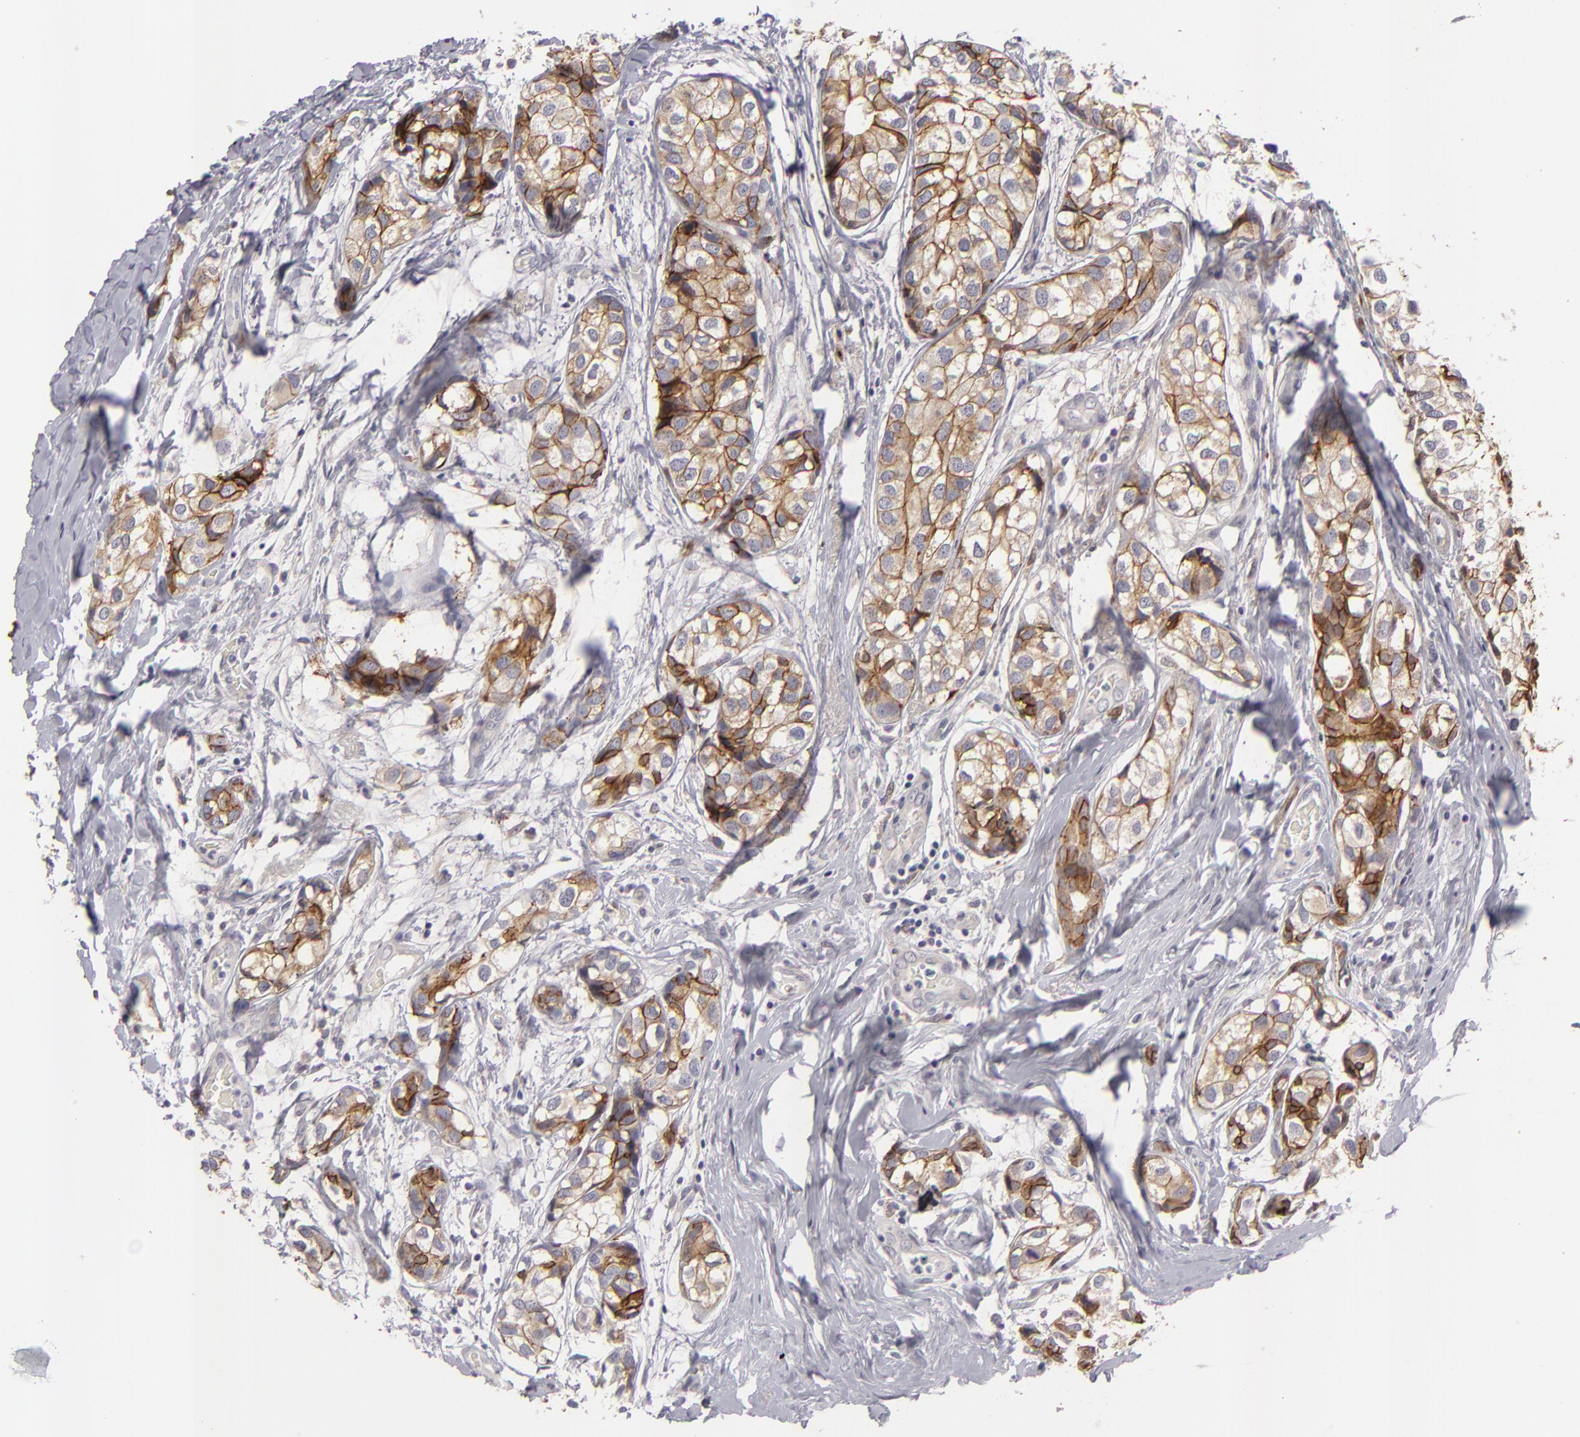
{"staining": {"intensity": "moderate", "quantity": "25%-75%", "location": "cytoplasmic/membranous"}, "tissue": "breast cancer", "cell_type": "Tumor cells", "image_type": "cancer", "snomed": [{"axis": "morphology", "description": "Duct carcinoma"}, {"axis": "topography", "description": "Breast"}], "caption": "Protein expression analysis of human intraductal carcinoma (breast) reveals moderate cytoplasmic/membranous staining in approximately 25%-75% of tumor cells.", "gene": "ALCAM", "patient": {"sex": "female", "age": 68}}